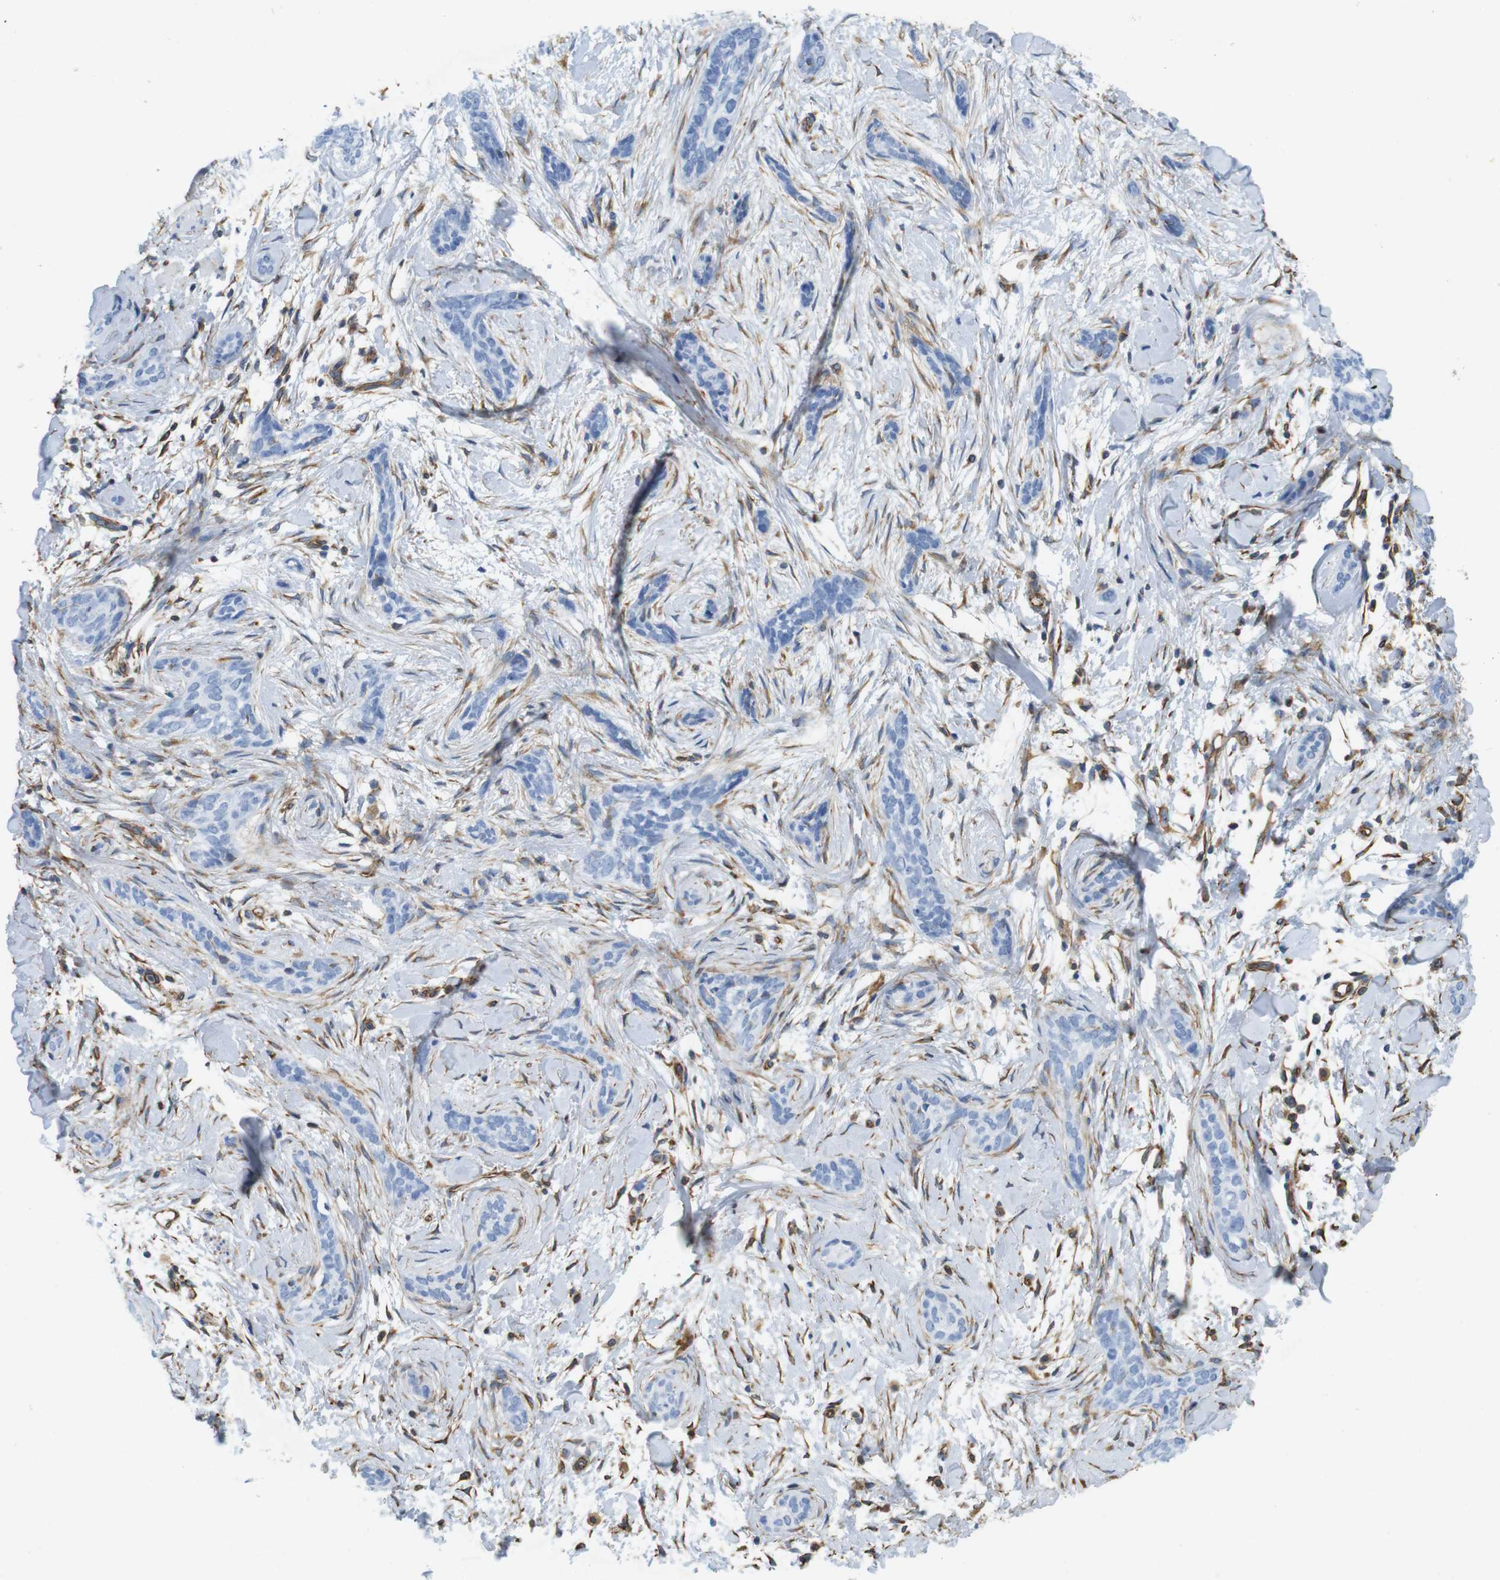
{"staining": {"intensity": "negative", "quantity": "none", "location": "none"}, "tissue": "skin cancer", "cell_type": "Tumor cells", "image_type": "cancer", "snomed": [{"axis": "morphology", "description": "Basal cell carcinoma"}, {"axis": "morphology", "description": "Adnexal tumor, benign"}, {"axis": "topography", "description": "Skin"}], "caption": "Protein analysis of skin cancer shows no significant positivity in tumor cells.", "gene": "MS4A10", "patient": {"sex": "female", "age": 42}}